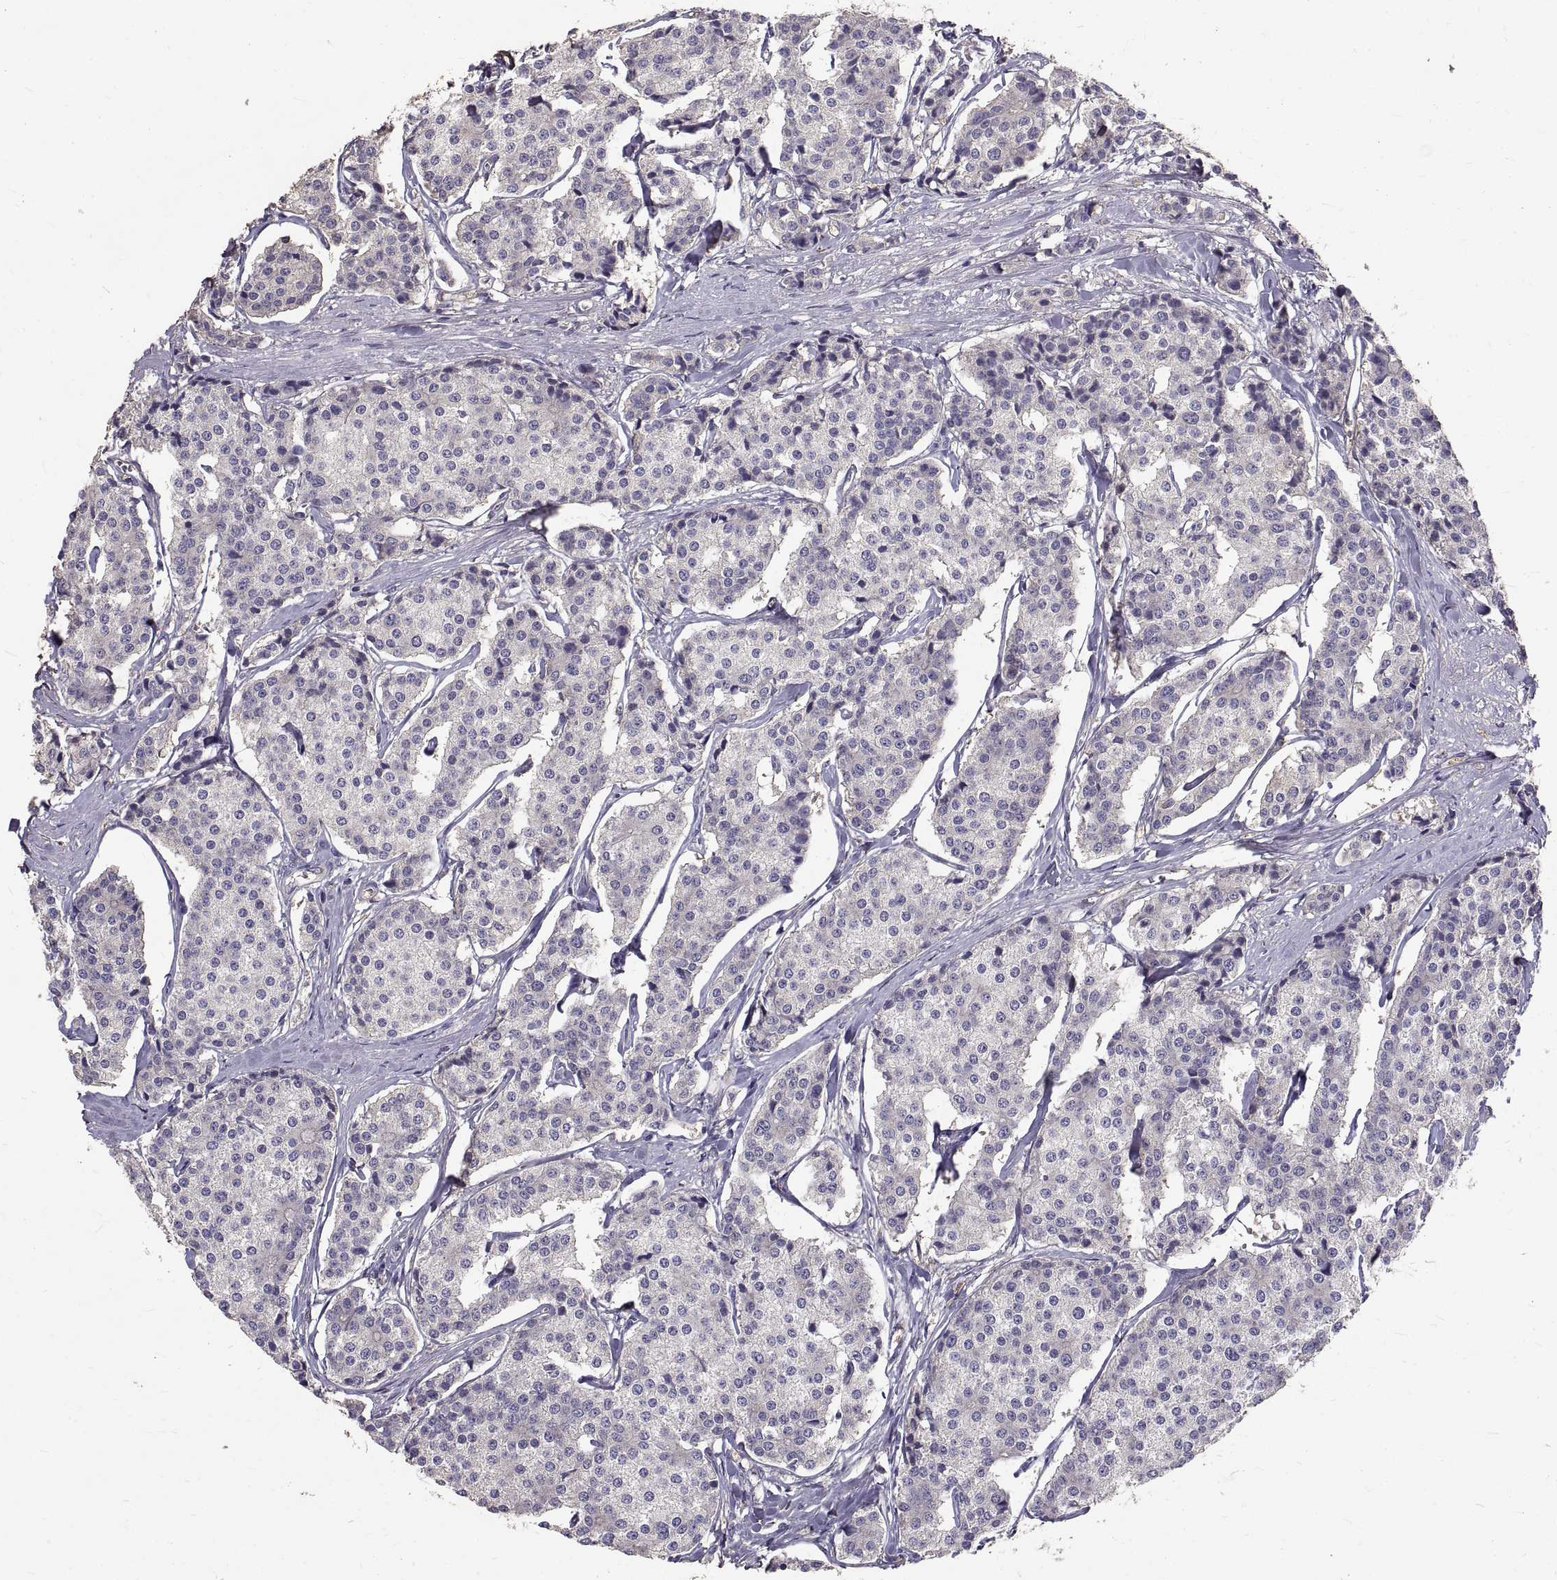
{"staining": {"intensity": "negative", "quantity": "none", "location": "none"}, "tissue": "carcinoid", "cell_type": "Tumor cells", "image_type": "cancer", "snomed": [{"axis": "morphology", "description": "Carcinoid, malignant, NOS"}, {"axis": "topography", "description": "Small intestine"}], "caption": "Tumor cells show no significant positivity in carcinoid (malignant).", "gene": "PEA15", "patient": {"sex": "female", "age": 65}}